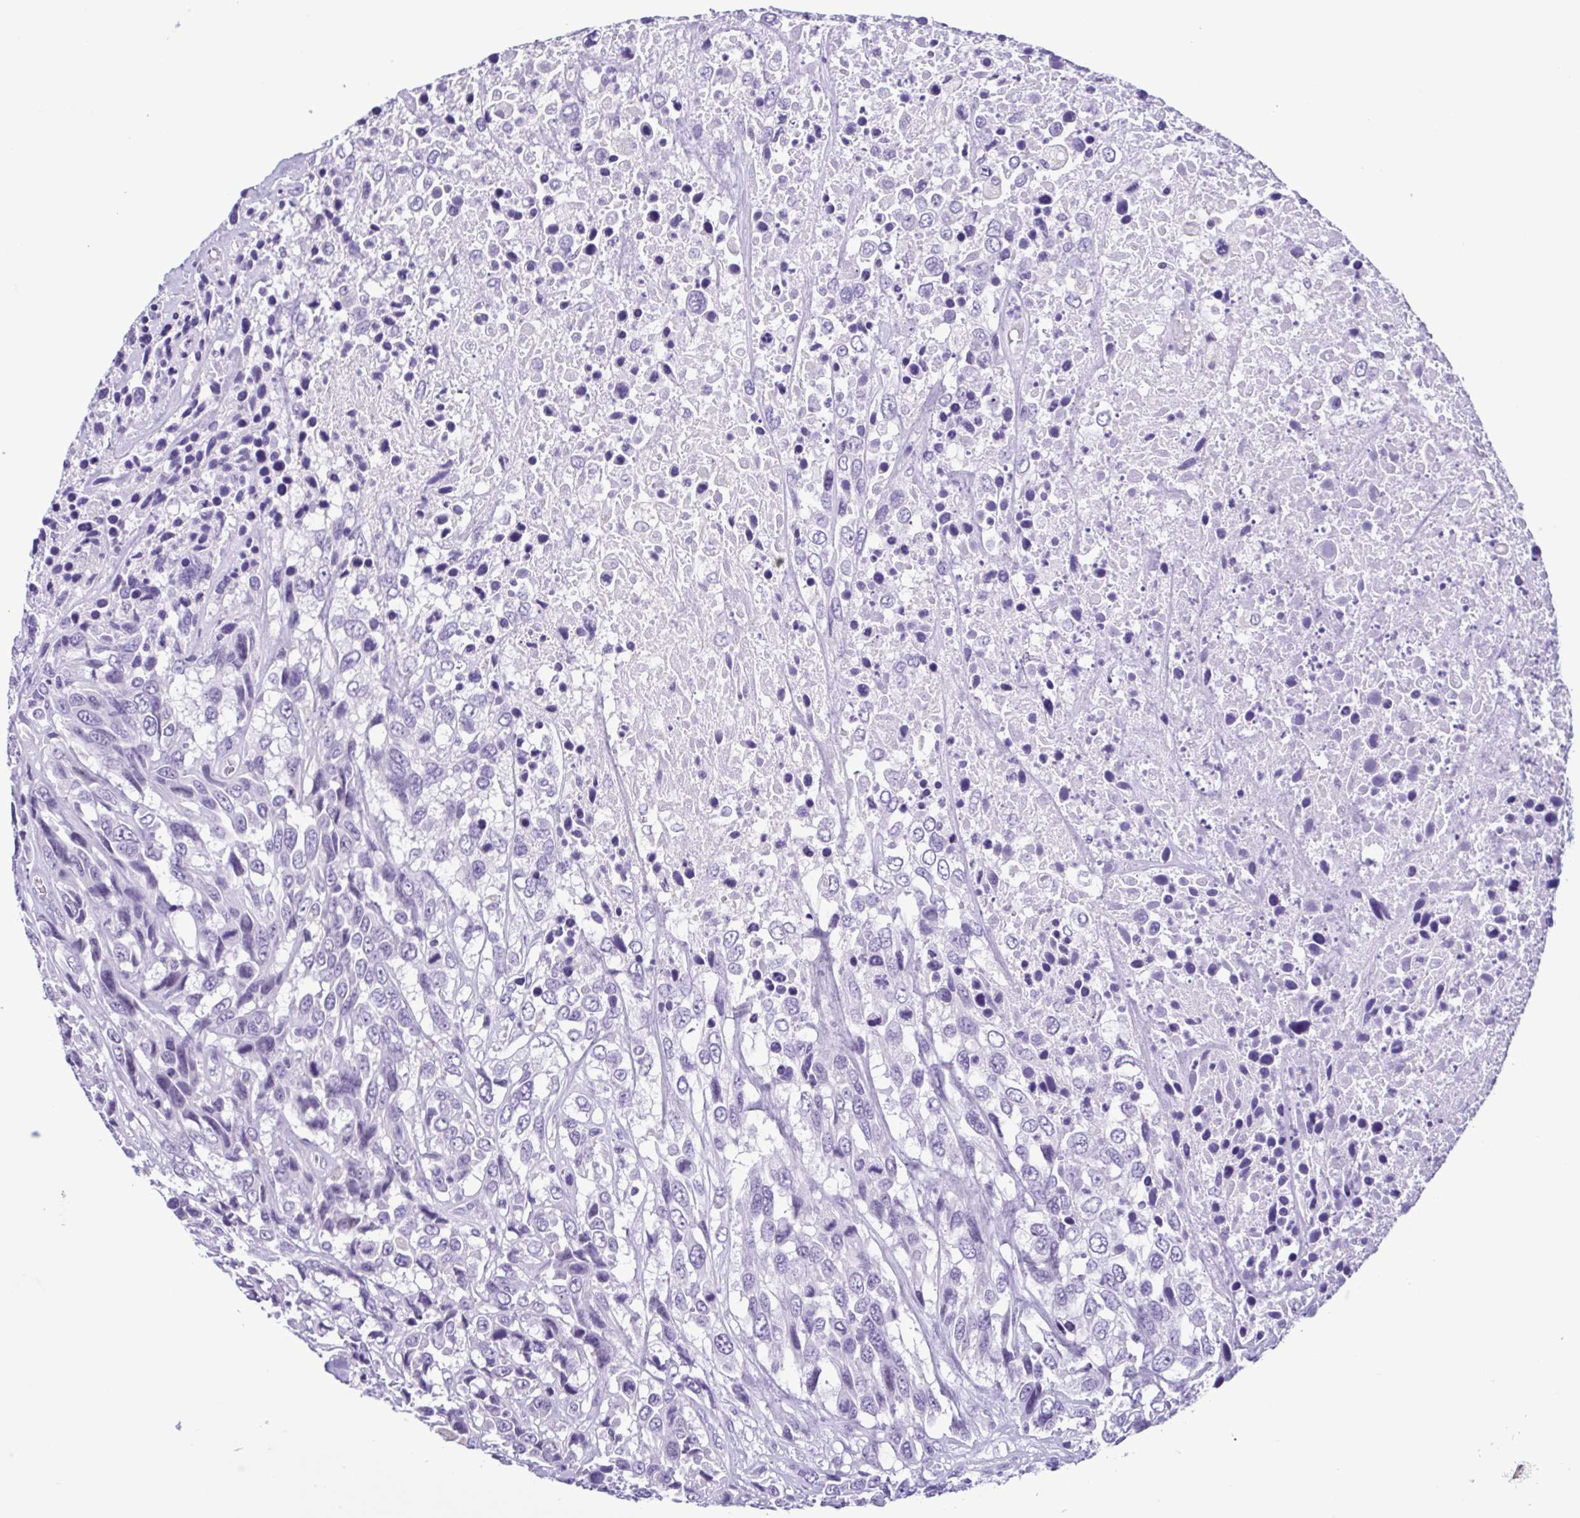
{"staining": {"intensity": "negative", "quantity": "none", "location": "none"}, "tissue": "urothelial cancer", "cell_type": "Tumor cells", "image_type": "cancer", "snomed": [{"axis": "morphology", "description": "Urothelial carcinoma, High grade"}, {"axis": "topography", "description": "Urinary bladder"}], "caption": "Urothelial cancer stained for a protein using IHC displays no positivity tumor cells.", "gene": "SPATA16", "patient": {"sex": "female", "age": 70}}